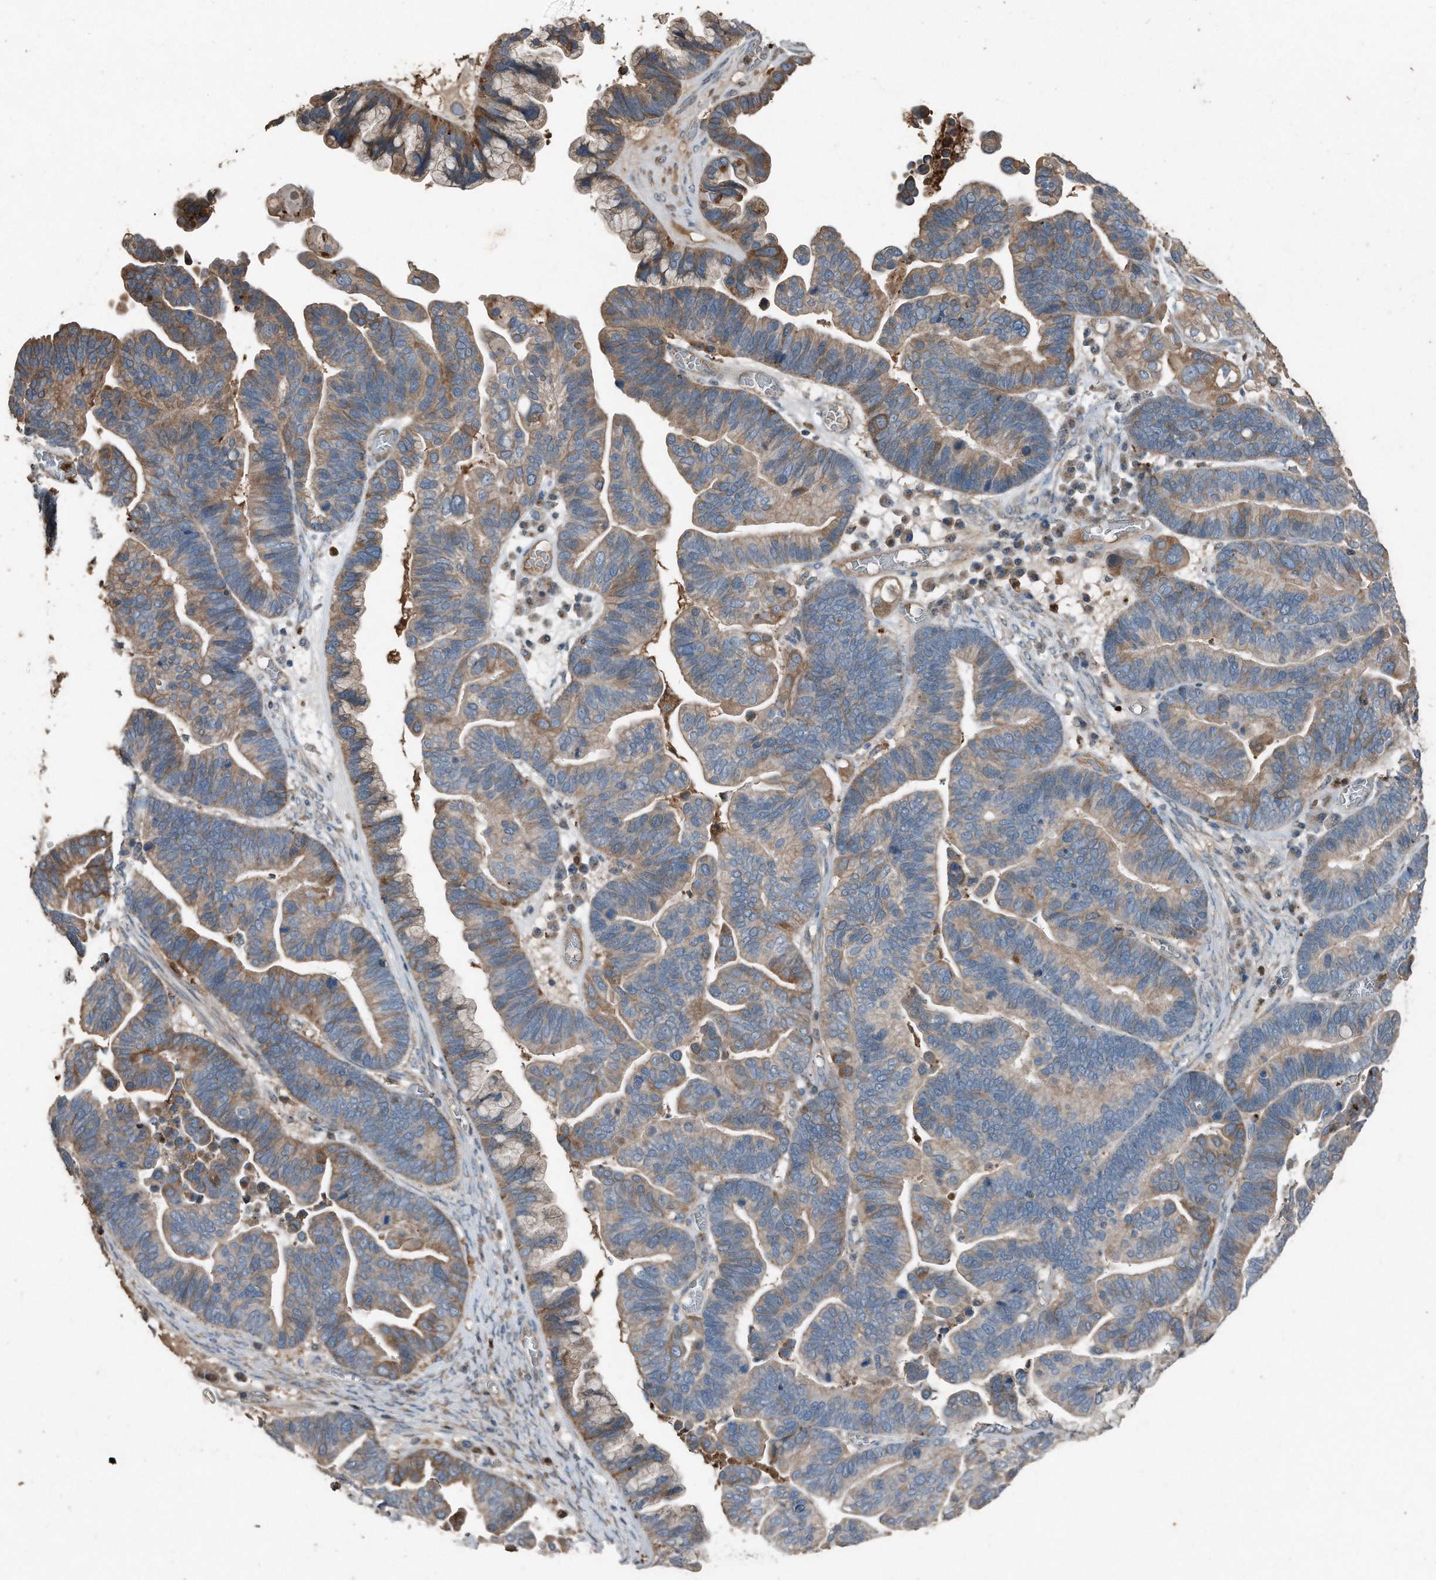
{"staining": {"intensity": "moderate", "quantity": "25%-75%", "location": "cytoplasmic/membranous"}, "tissue": "ovarian cancer", "cell_type": "Tumor cells", "image_type": "cancer", "snomed": [{"axis": "morphology", "description": "Cystadenocarcinoma, serous, NOS"}, {"axis": "topography", "description": "Ovary"}], "caption": "Protein analysis of serous cystadenocarcinoma (ovarian) tissue shows moderate cytoplasmic/membranous expression in approximately 25%-75% of tumor cells.", "gene": "C9", "patient": {"sex": "female", "age": 56}}